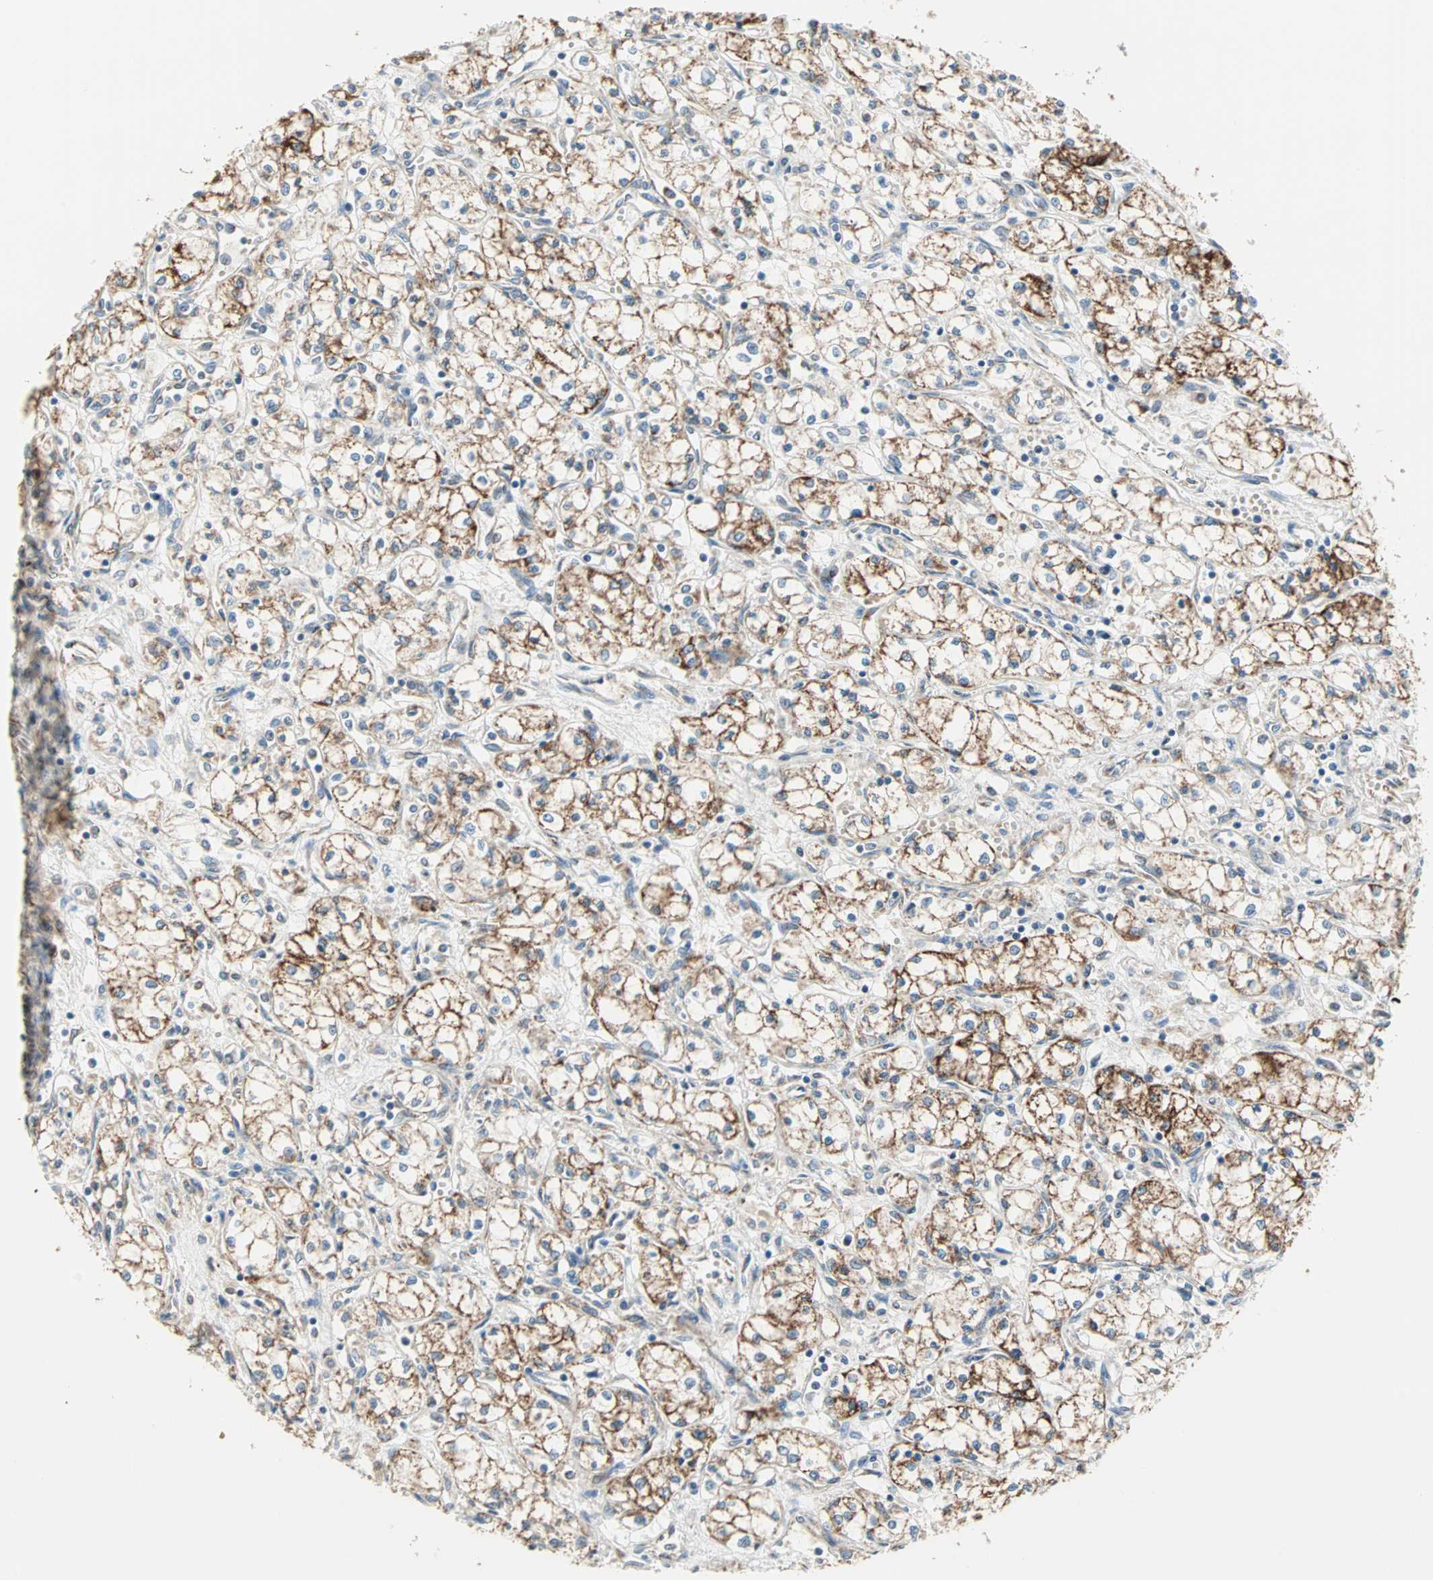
{"staining": {"intensity": "strong", "quantity": ">75%", "location": "cytoplasmic/membranous"}, "tissue": "renal cancer", "cell_type": "Tumor cells", "image_type": "cancer", "snomed": [{"axis": "morphology", "description": "Normal tissue, NOS"}, {"axis": "morphology", "description": "Adenocarcinoma, NOS"}, {"axis": "topography", "description": "Kidney"}], "caption": "This micrograph demonstrates immunohistochemistry (IHC) staining of human renal cancer (adenocarcinoma), with high strong cytoplasmic/membranous expression in approximately >75% of tumor cells.", "gene": "TST", "patient": {"sex": "male", "age": 59}}